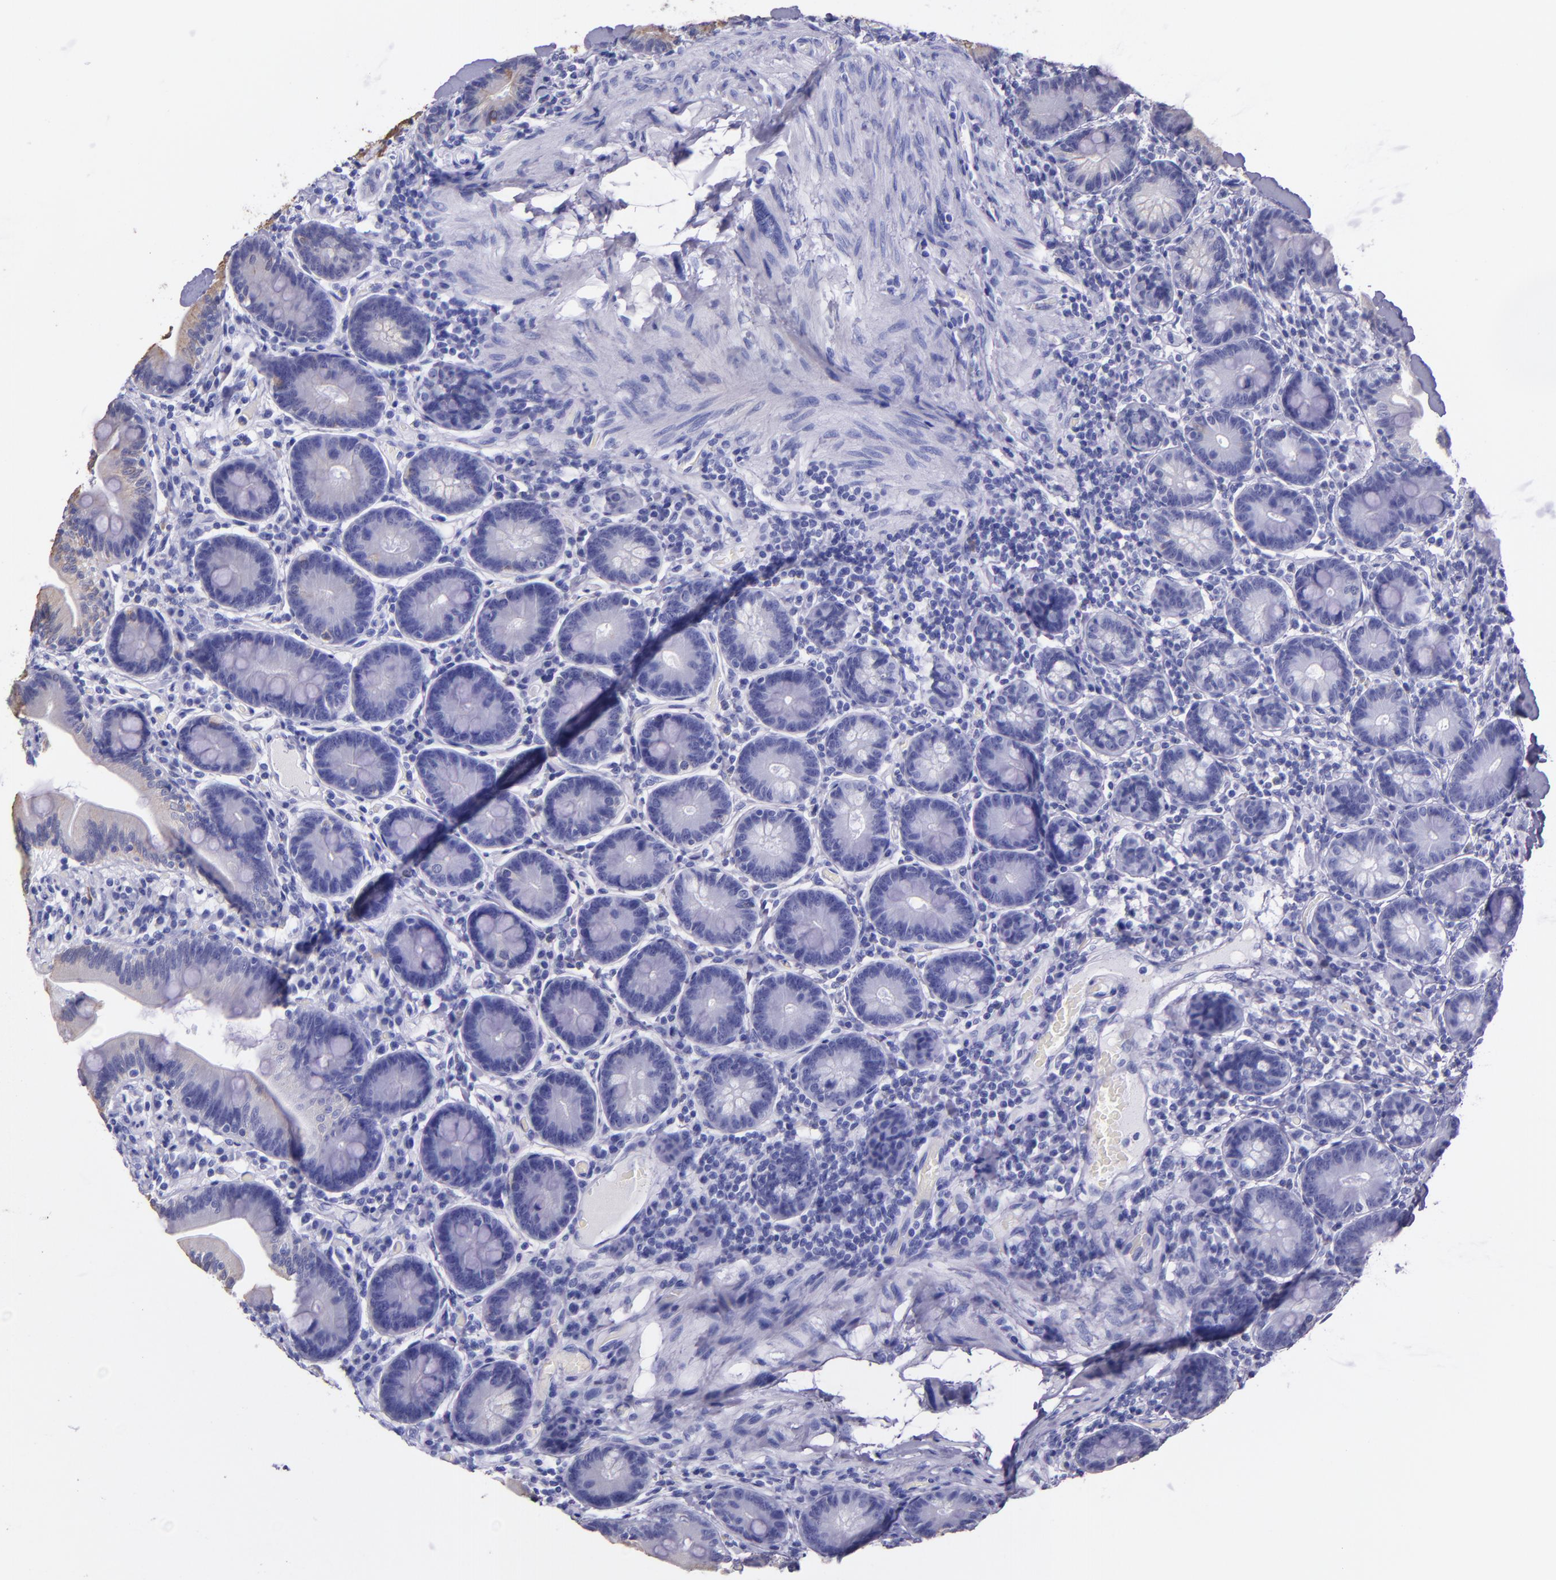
{"staining": {"intensity": "negative", "quantity": "none", "location": "none"}, "tissue": "duodenum", "cell_type": "Glandular cells", "image_type": "normal", "snomed": [{"axis": "morphology", "description": "Normal tissue, NOS"}, {"axis": "topography", "description": "Duodenum"}], "caption": "A high-resolution histopathology image shows immunohistochemistry (IHC) staining of unremarkable duodenum, which reveals no significant expression in glandular cells.", "gene": "KRT4", "patient": {"sex": "male", "age": 66}}